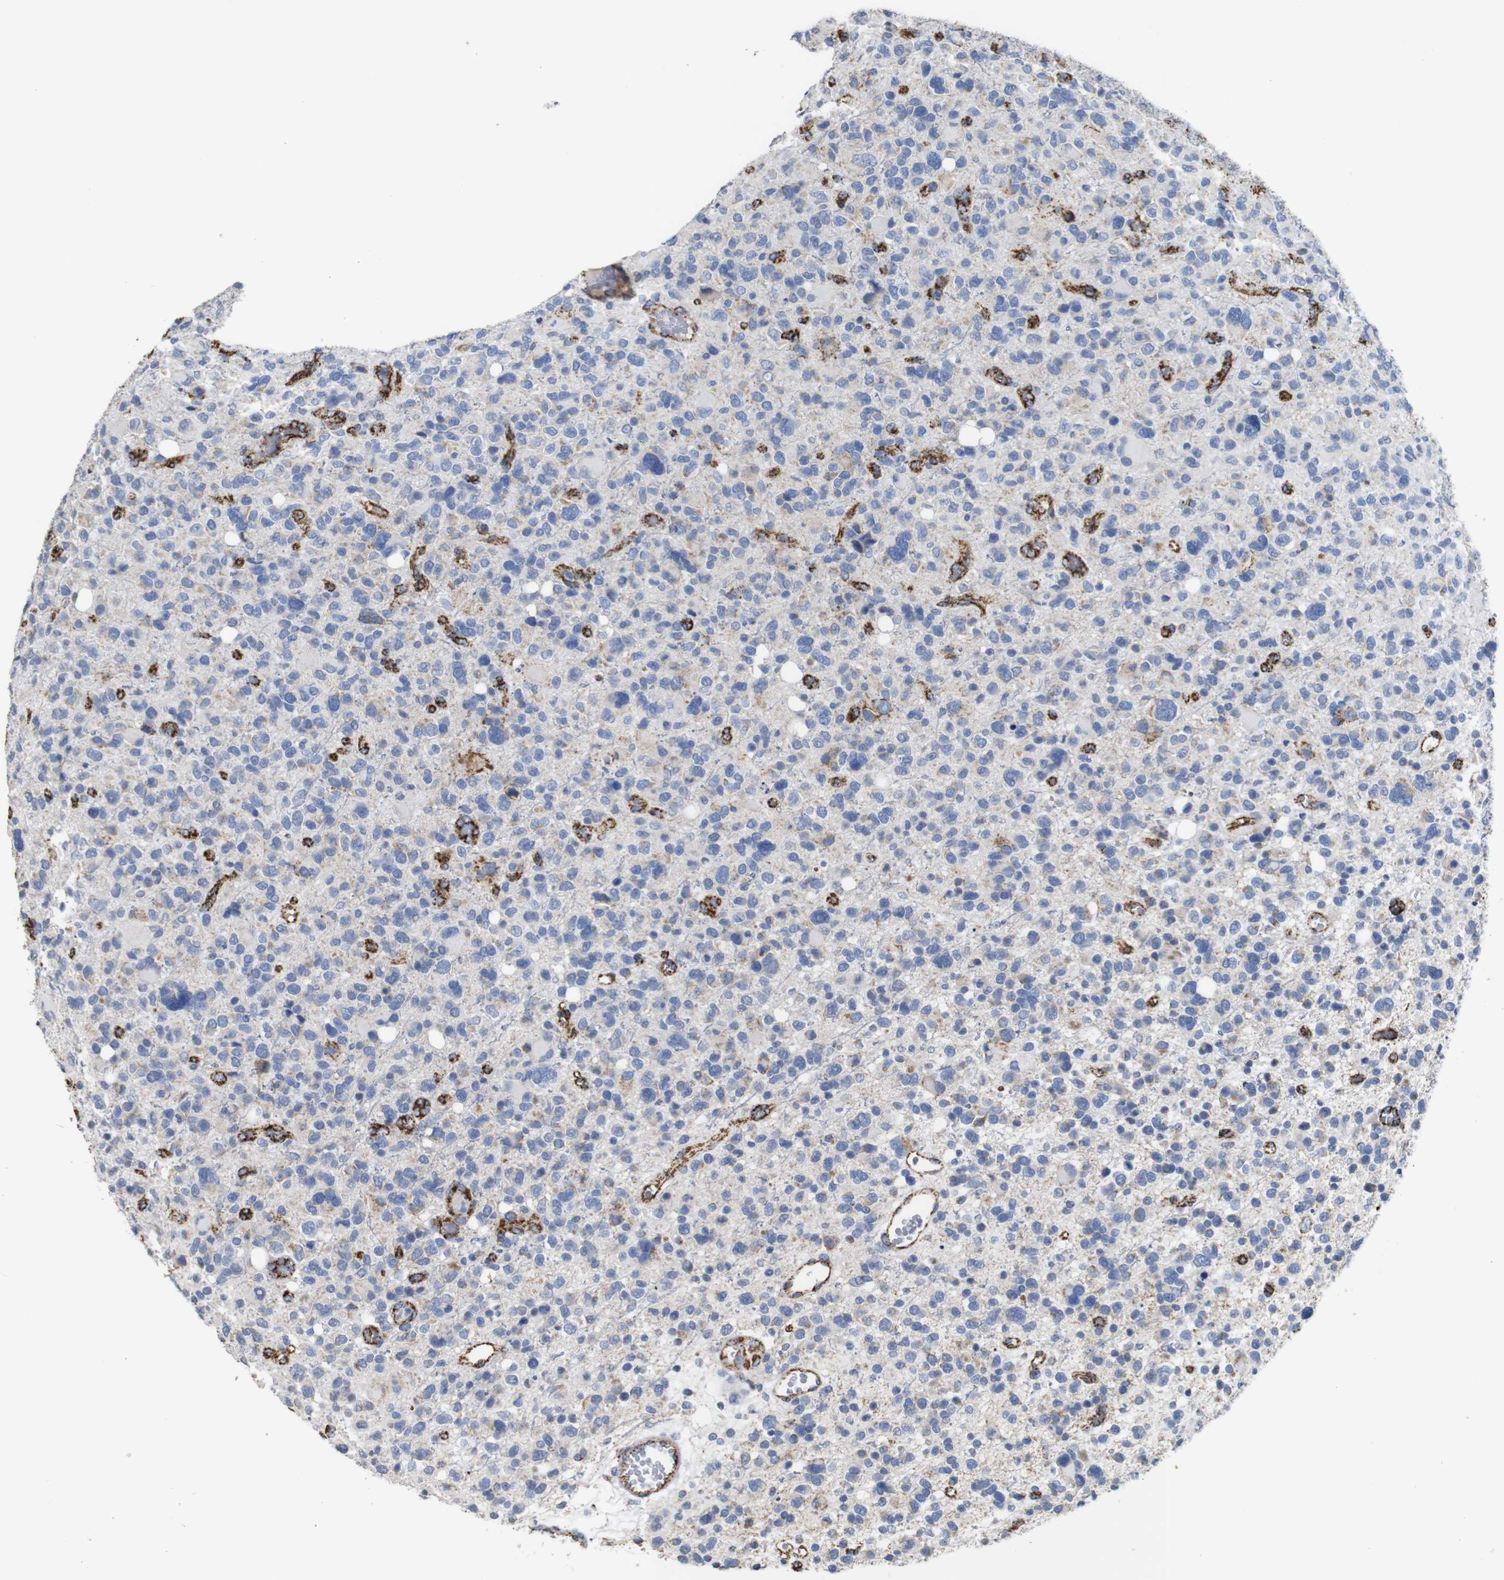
{"staining": {"intensity": "negative", "quantity": "none", "location": "none"}, "tissue": "glioma", "cell_type": "Tumor cells", "image_type": "cancer", "snomed": [{"axis": "morphology", "description": "Glioma, malignant, High grade"}, {"axis": "topography", "description": "Brain"}], "caption": "Immunohistochemistry (IHC) micrograph of neoplastic tissue: human glioma stained with DAB (3,3'-diaminobenzidine) exhibits no significant protein positivity in tumor cells.", "gene": "MAOA", "patient": {"sex": "male", "age": 48}}